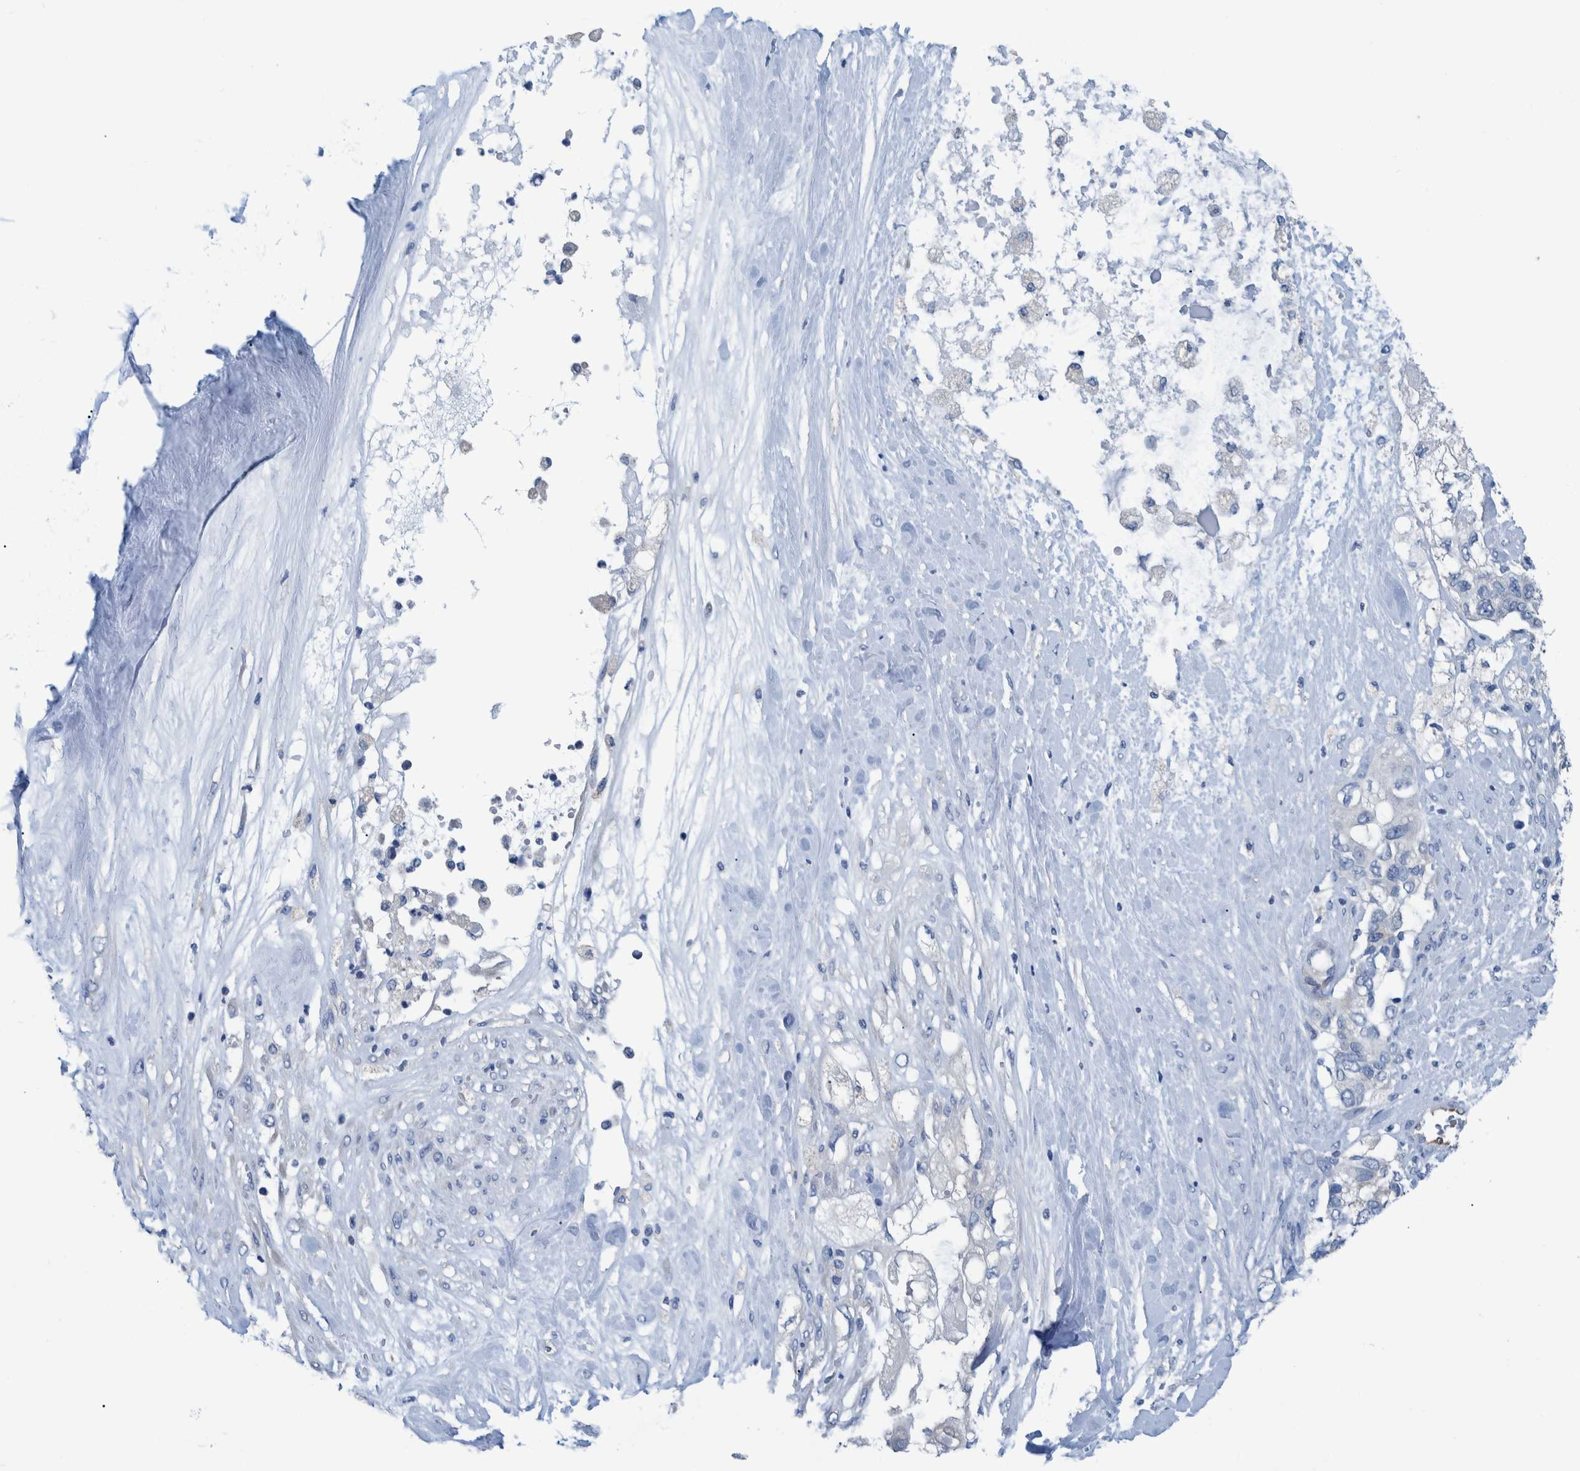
{"staining": {"intensity": "negative", "quantity": "none", "location": "none"}, "tissue": "pancreatic cancer", "cell_type": "Tumor cells", "image_type": "cancer", "snomed": [{"axis": "morphology", "description": "Adenocarcinoma, NOS"}, {"axis": "topography", "description": "Pancreas"}], "caption": "This histopathology image is of pancreatic cancer stained with immunohistochemistry (IHC) to label a protein in brown with the nuclei are counter-stained blue. There is no staining in tumor cells. Brightfield microscopy of immunohistochemistry (IHC) stained with DAB (3,3'-diaminobenzidine) (brown) and hematoxylin (blue), captured at high magnification.", "gene": "IDO1", "patient": {"sex": "female", "age": 56}}